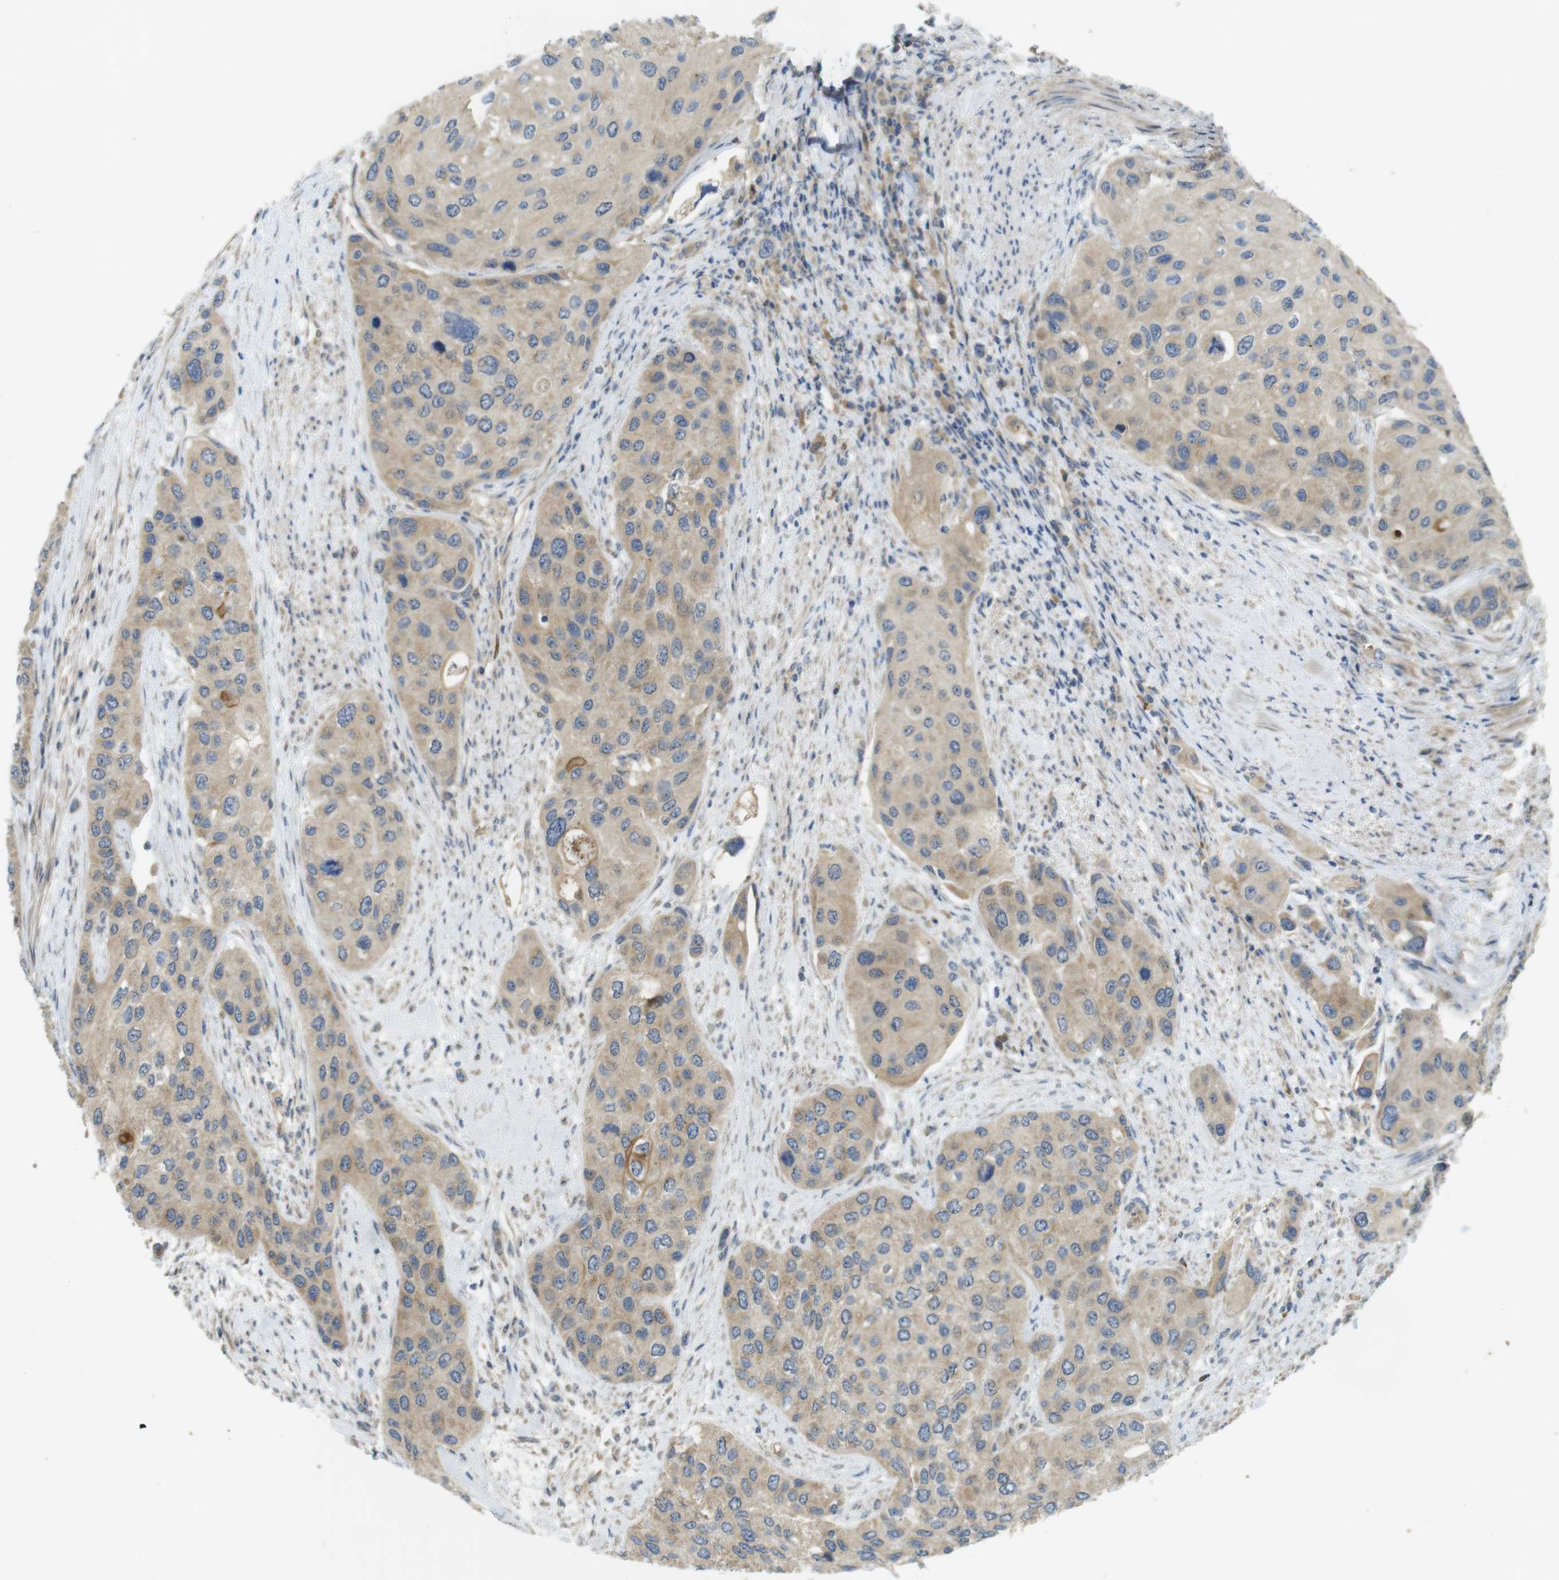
{"staining": {"intensity": "weak", "quantity": ">75%", "location": "cytoplasmic/membranous"}, "tissue": "urothelial cancer", "cell_type": "Tumor cells", "image_type": "cancer", "snomed": [{"axis": "morphology", "description": "Urothelial carcinoma, High grade"}, {"axis": "topography", "description": "Urinary bladder"}], "caption": "Immunohistochemical staining of urothelial cancer demonstrates low levels of weak cytoplasmic/membranous protein staining in about >75% of tumor cells.", "gene": "CLTC", "patient": {"sex": "female", "age": 56}}